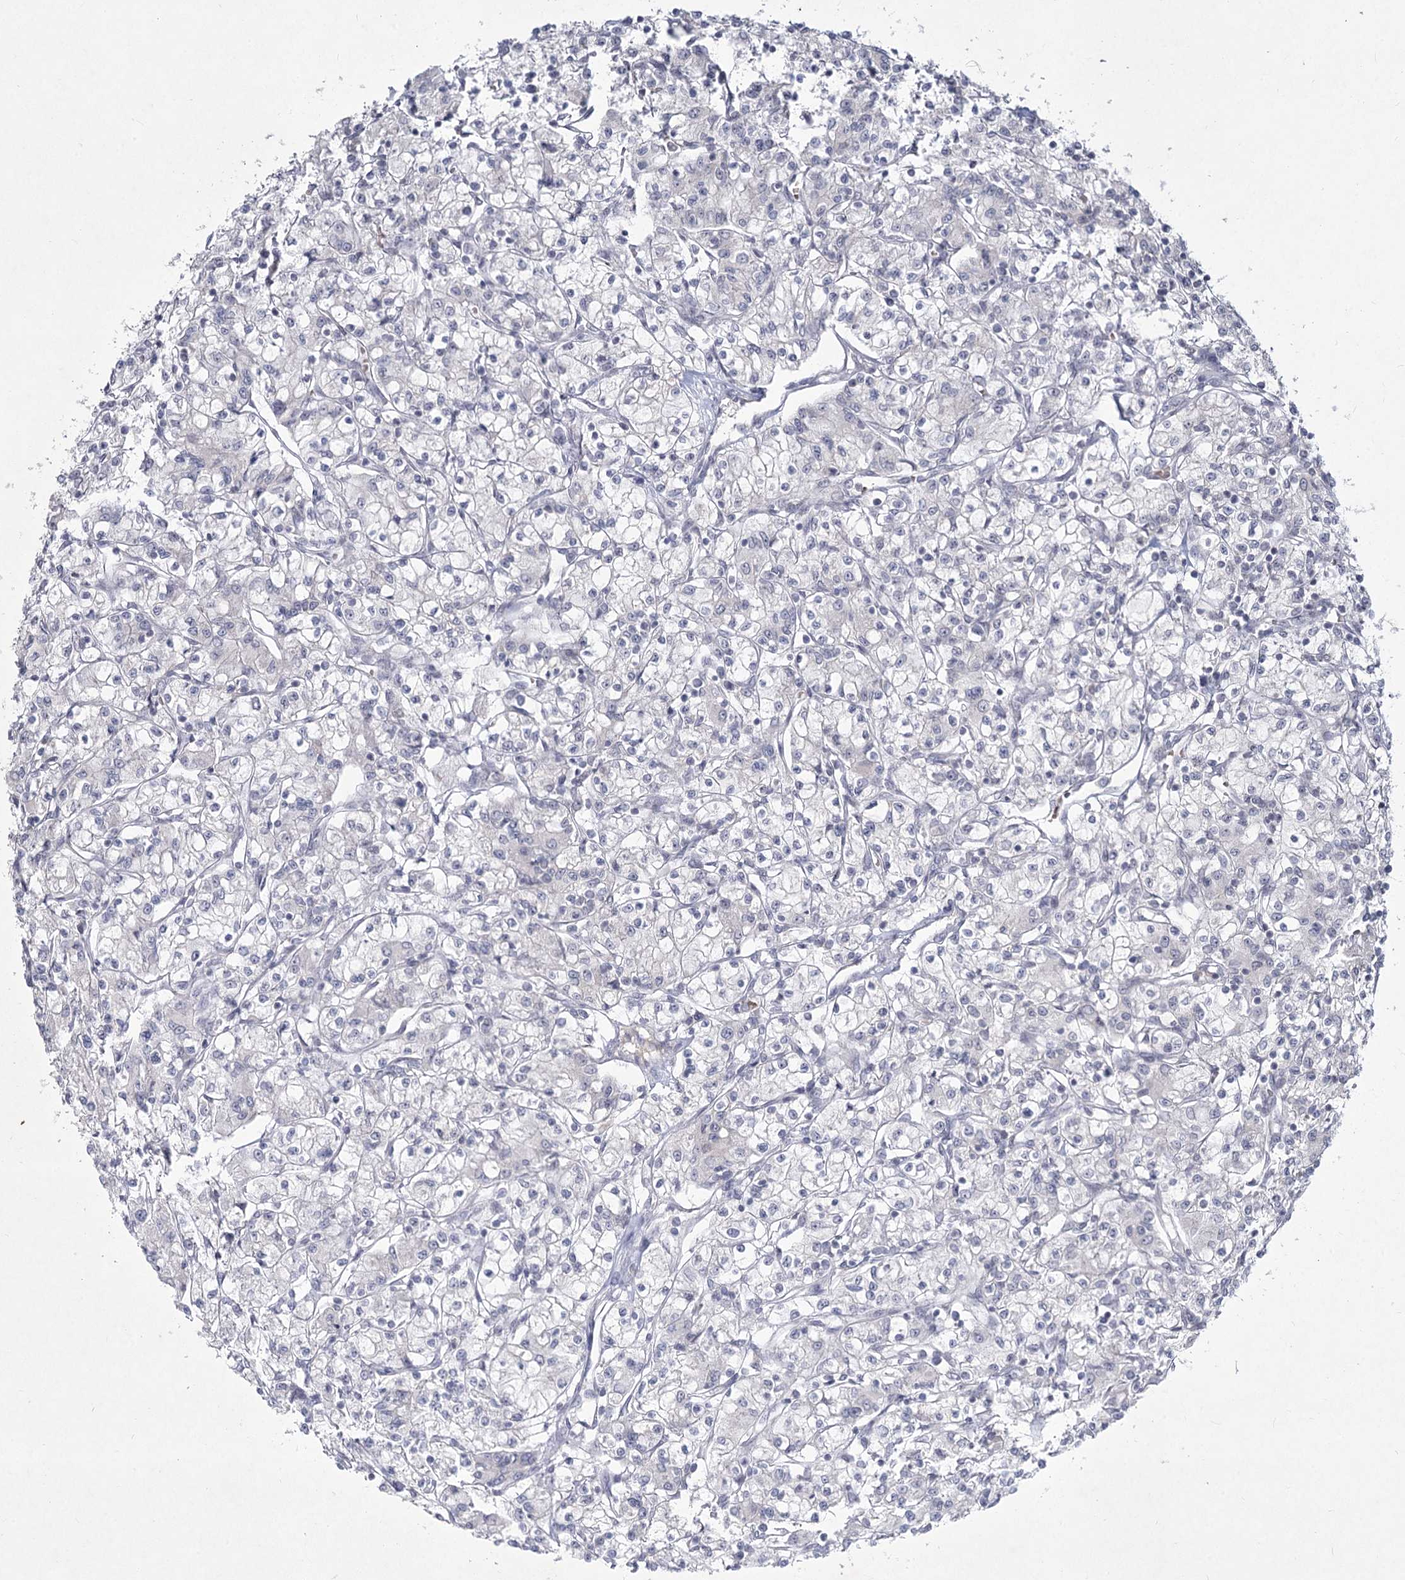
{"staining": {"intensity": "negative", "quantity": "none", "location": "none"}, "tissue": "renal cancer", "cell_type": "Tumor cells", "image_type": "cancer", "snomed": [{"axis": "morphology", "description": "Adenocarcinoma, NOS"}, {"axis": "topography", "description": "Kidney"}], "caption": "Tumor cells show no significant protein expression in renal adenocarcinoma.", "gene": "LY6G5C", "patient": {"sex": "female", "age": 59}}